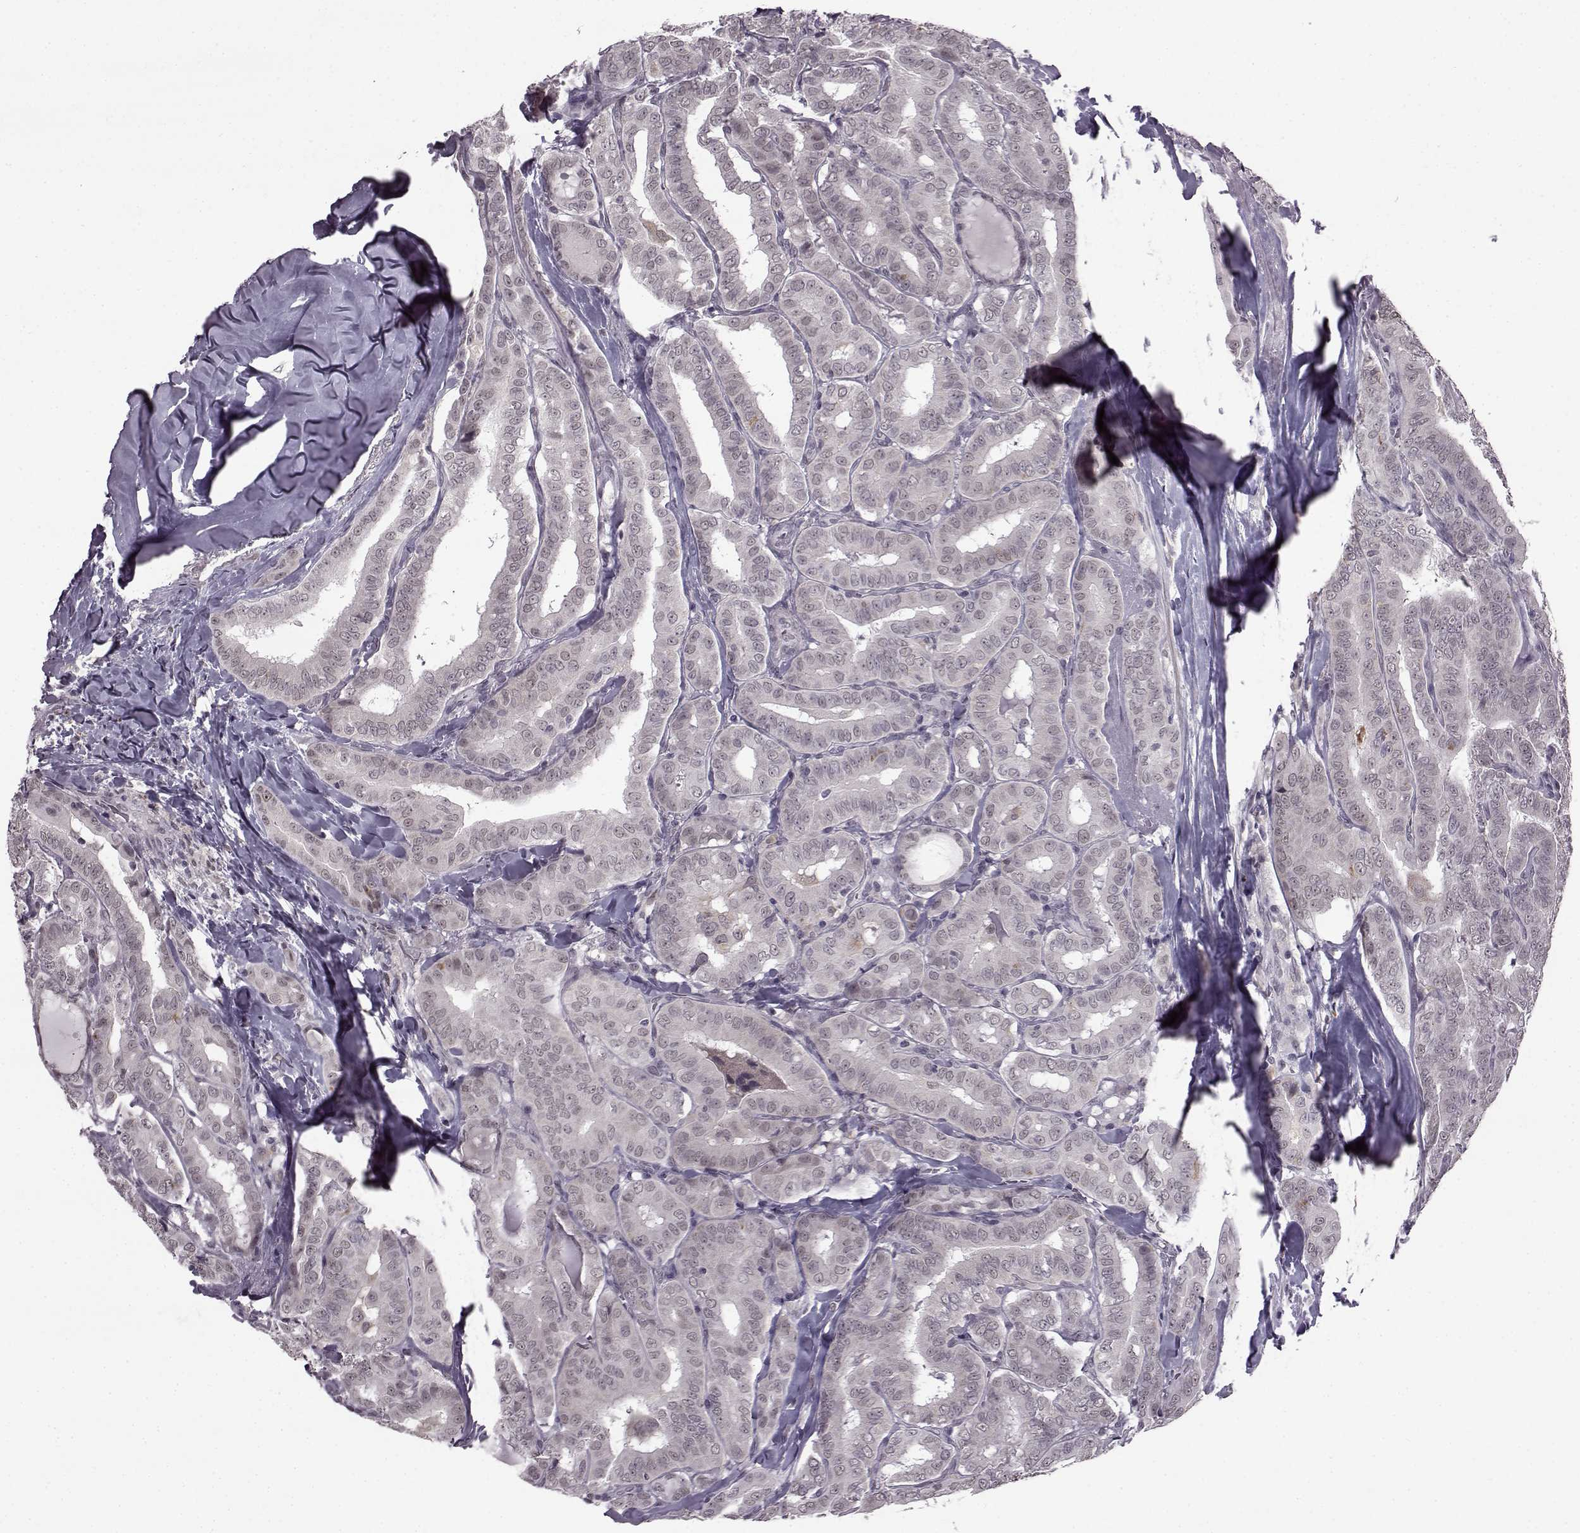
{"staining": {"intensity": "negative", "quantity": "none", "location": "none"}, "tissue": "thyroid cancer", "cell_type": "Tumor cells", "image_type": "cancer", "snomed": [{"axis": "morphology", "description": "Papillary adenocarcinoma, NOS"}, {"axis": "morphology", "description": "Papillary adenoma metastatic"}, {"axis": "topography", "description": "Thyroid gland"}], "caption": "Thyroid papillary adenocarcinoma was stained to show a protein in brown. There is no significant positivity in tumor cells. (Stains: DAB immunohistochemistry (IHC) with hematoxylin counter stain, Microscopy: brightfield microscopy at high magnification).", "gene": "SLC28A2", "patient": {"sex": "female", "age": 50}}